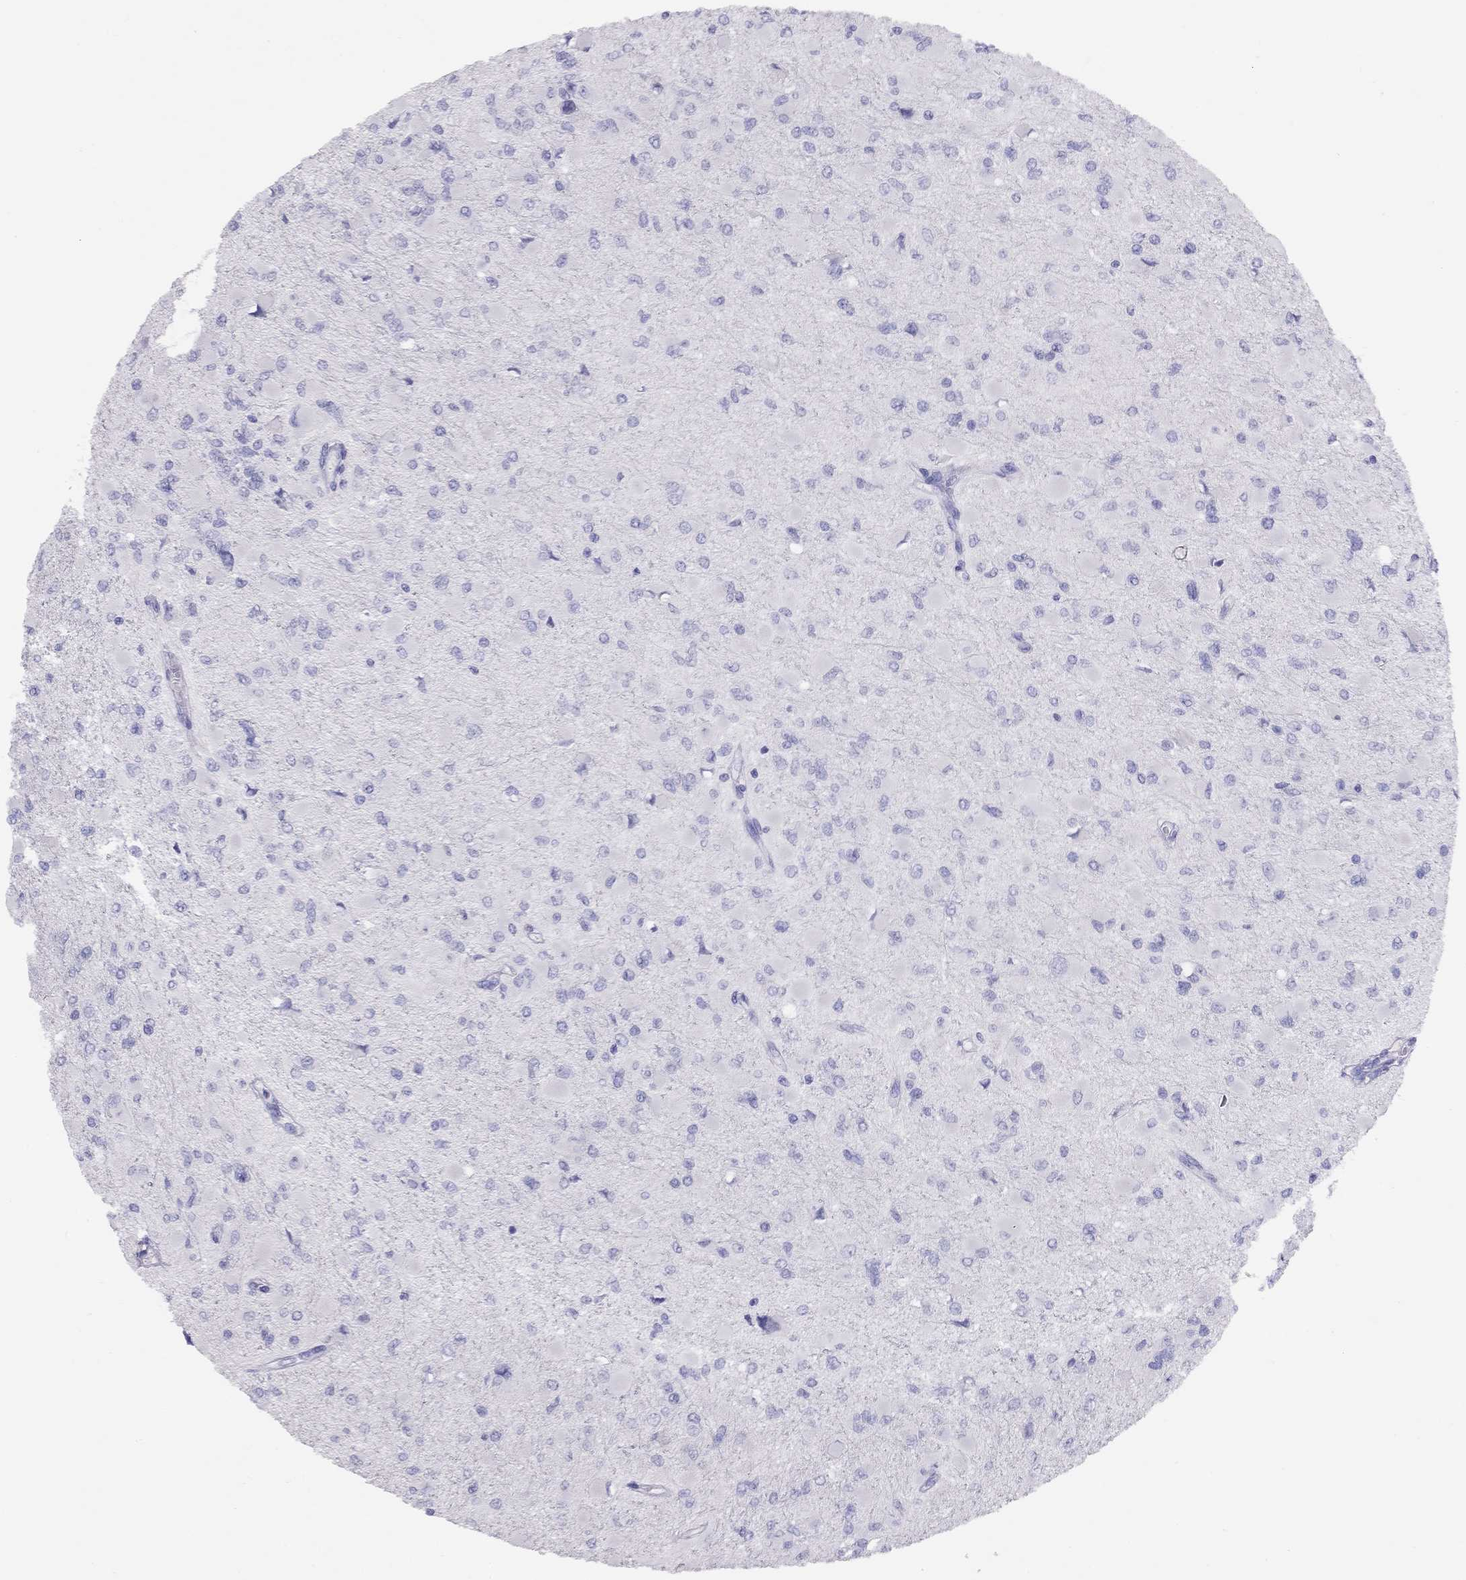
{"staining": {"intensity": "negative", "quantity": "none", "location": "none"}, "tissue": "glioma", "cell_type": "Tumor cells", "image_type": "cancer", "snomed": [{"axis": "morphology", "description": "Glioma, malignant, High grade"}, {"axis": "topography", "description": "Cerebral cortex"}], "caption": "Tumor cells are negative for protein expression in human glioma.", "gene": "LRIT2", "patient": {"sex": "female", "age": 36}}